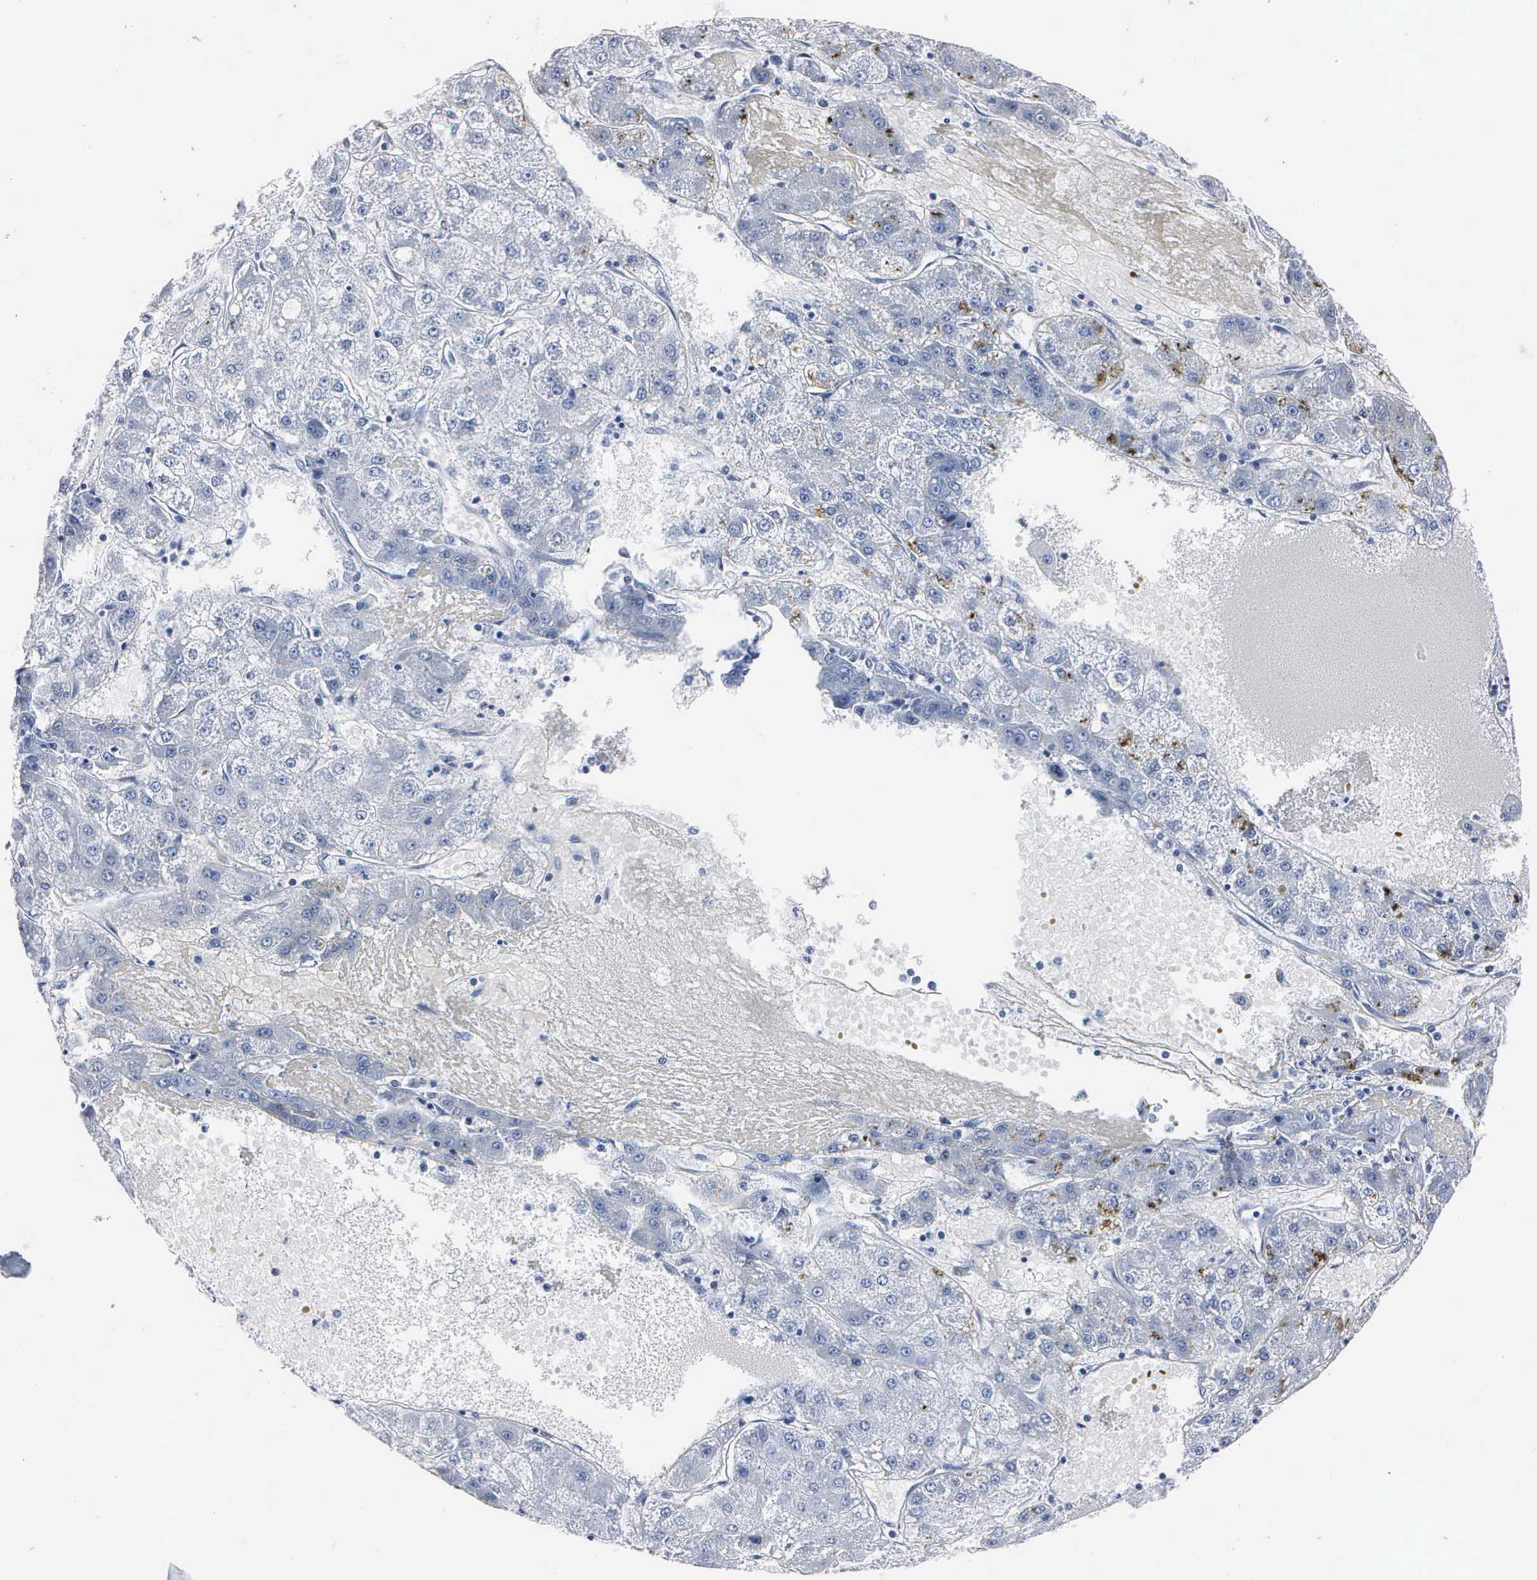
{"staining": {"intensity": "weak", "quantity": "<25%", "location": "cytoplasmic/membranous"}, "tissue": "liver cancer", "cell_type": "Tumor cells", "image_type": "cancer", "snomed": [{"axis": "morphology", "description": "Carcinoma, Hepatocellular, NOS"}, {"axis": "topography", "description": "Liver"}], "caption": "High magnification brightfield microscopy of liver cancer stained with DAB (brown) and counterstained with hematoxylin (blue): tumor cells show no significant staining. The staining was performed using DAB to visualize the protein expression in brown, while the nuclei were stained in blue with hematoxylin (Magnification: 20x).", "gene": "MB", "patient": {"sex": "female", "age": 52}}